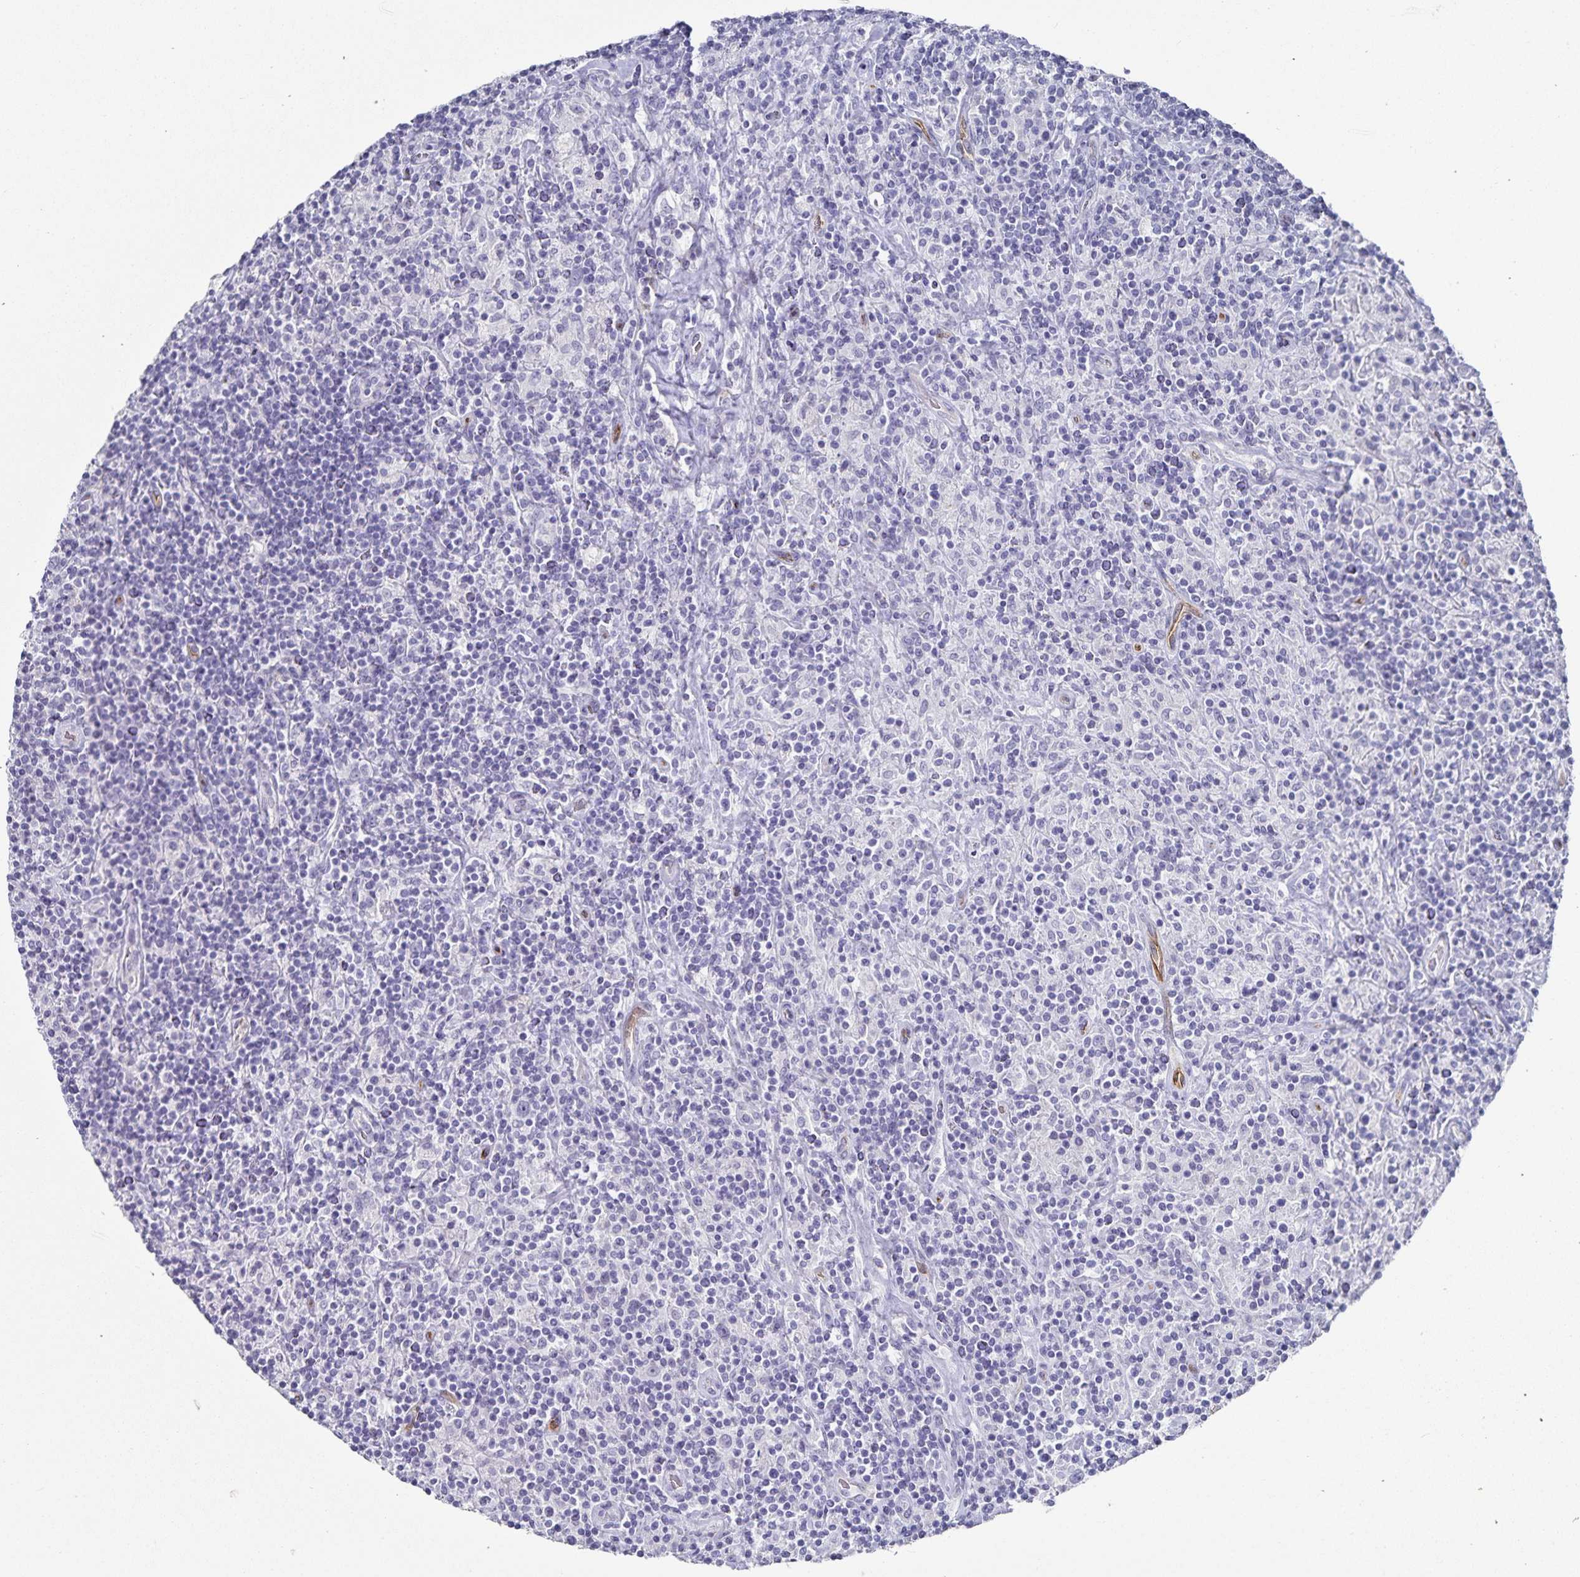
{"staining": {"intensity": "negative", "quantity": "none", "location": "none"}, "tissue": "lymphoma", "cell_type": "Tumor cells", "image_type": "cancer", "snomed": [{"axis": "morphology", "description": "Hodgkin's disease, NOS"}, {"axis": "topography", "description": "Lymph node"}], "caption": "Human Hodgkin's disease stained for a protein using immunohistochemistry reveals no staining in tumor cells.", "gene": "PODXL", "patient": {"sex": "male", "age": 70}}